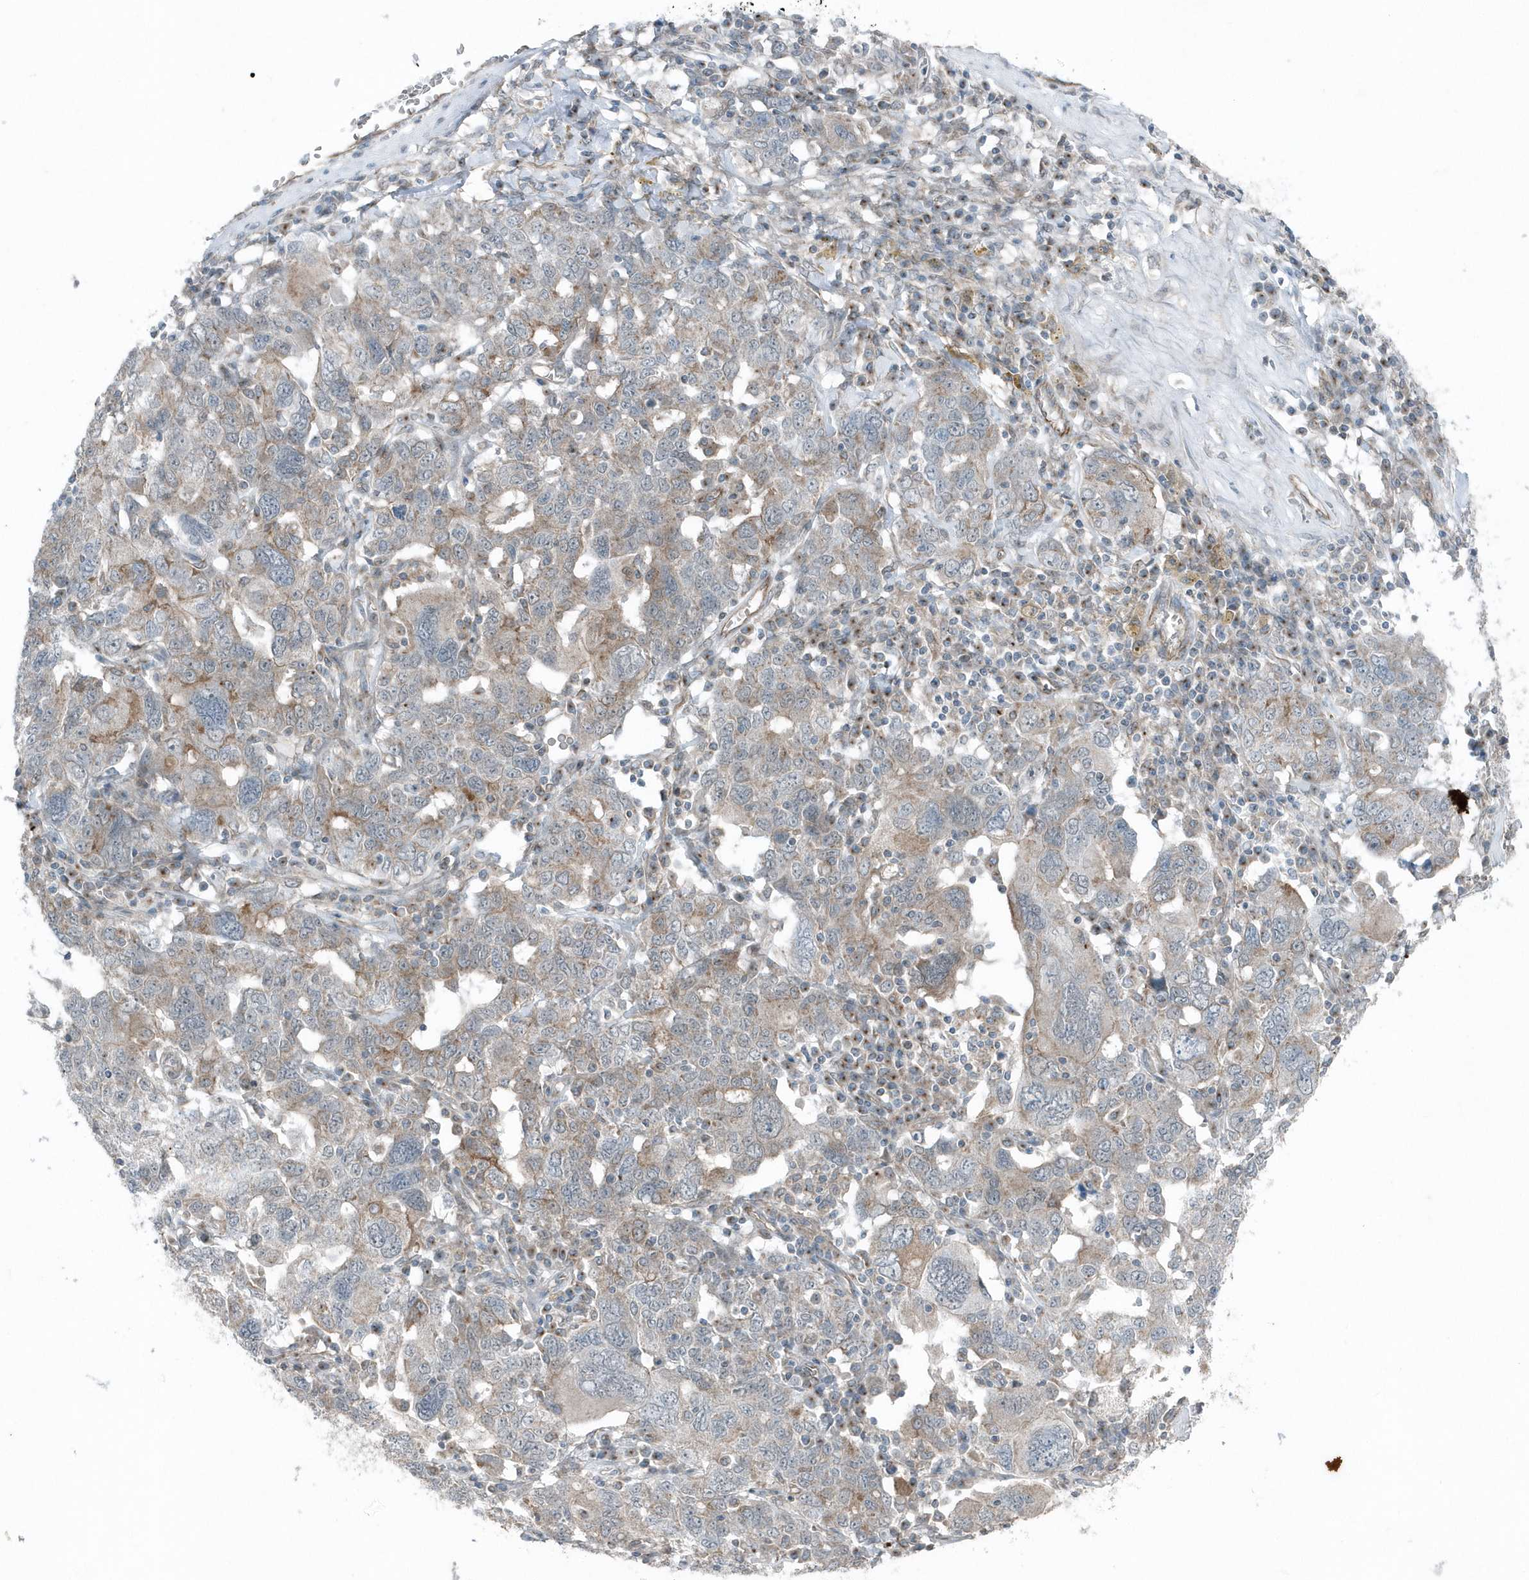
{"staining": {"intensity": "weak", "quantity": "<25%", "location": "cytoplasmic/membranous"}, "tissue": "ovarian cancer", "cell_type": "Tumor cells", "image_type": "cancer", "snomed": [{"axis": "morphology", "description": "Carcinoma, endometroid"}, {"axis": "topography", "description": "Ovary"}], "caption": "Ovarian cancer was stained to show a protein in brown. There is no significant positivity in tumor cells.", "gene": "GCC2", "patient": {"sex": "female", "age": 62}}